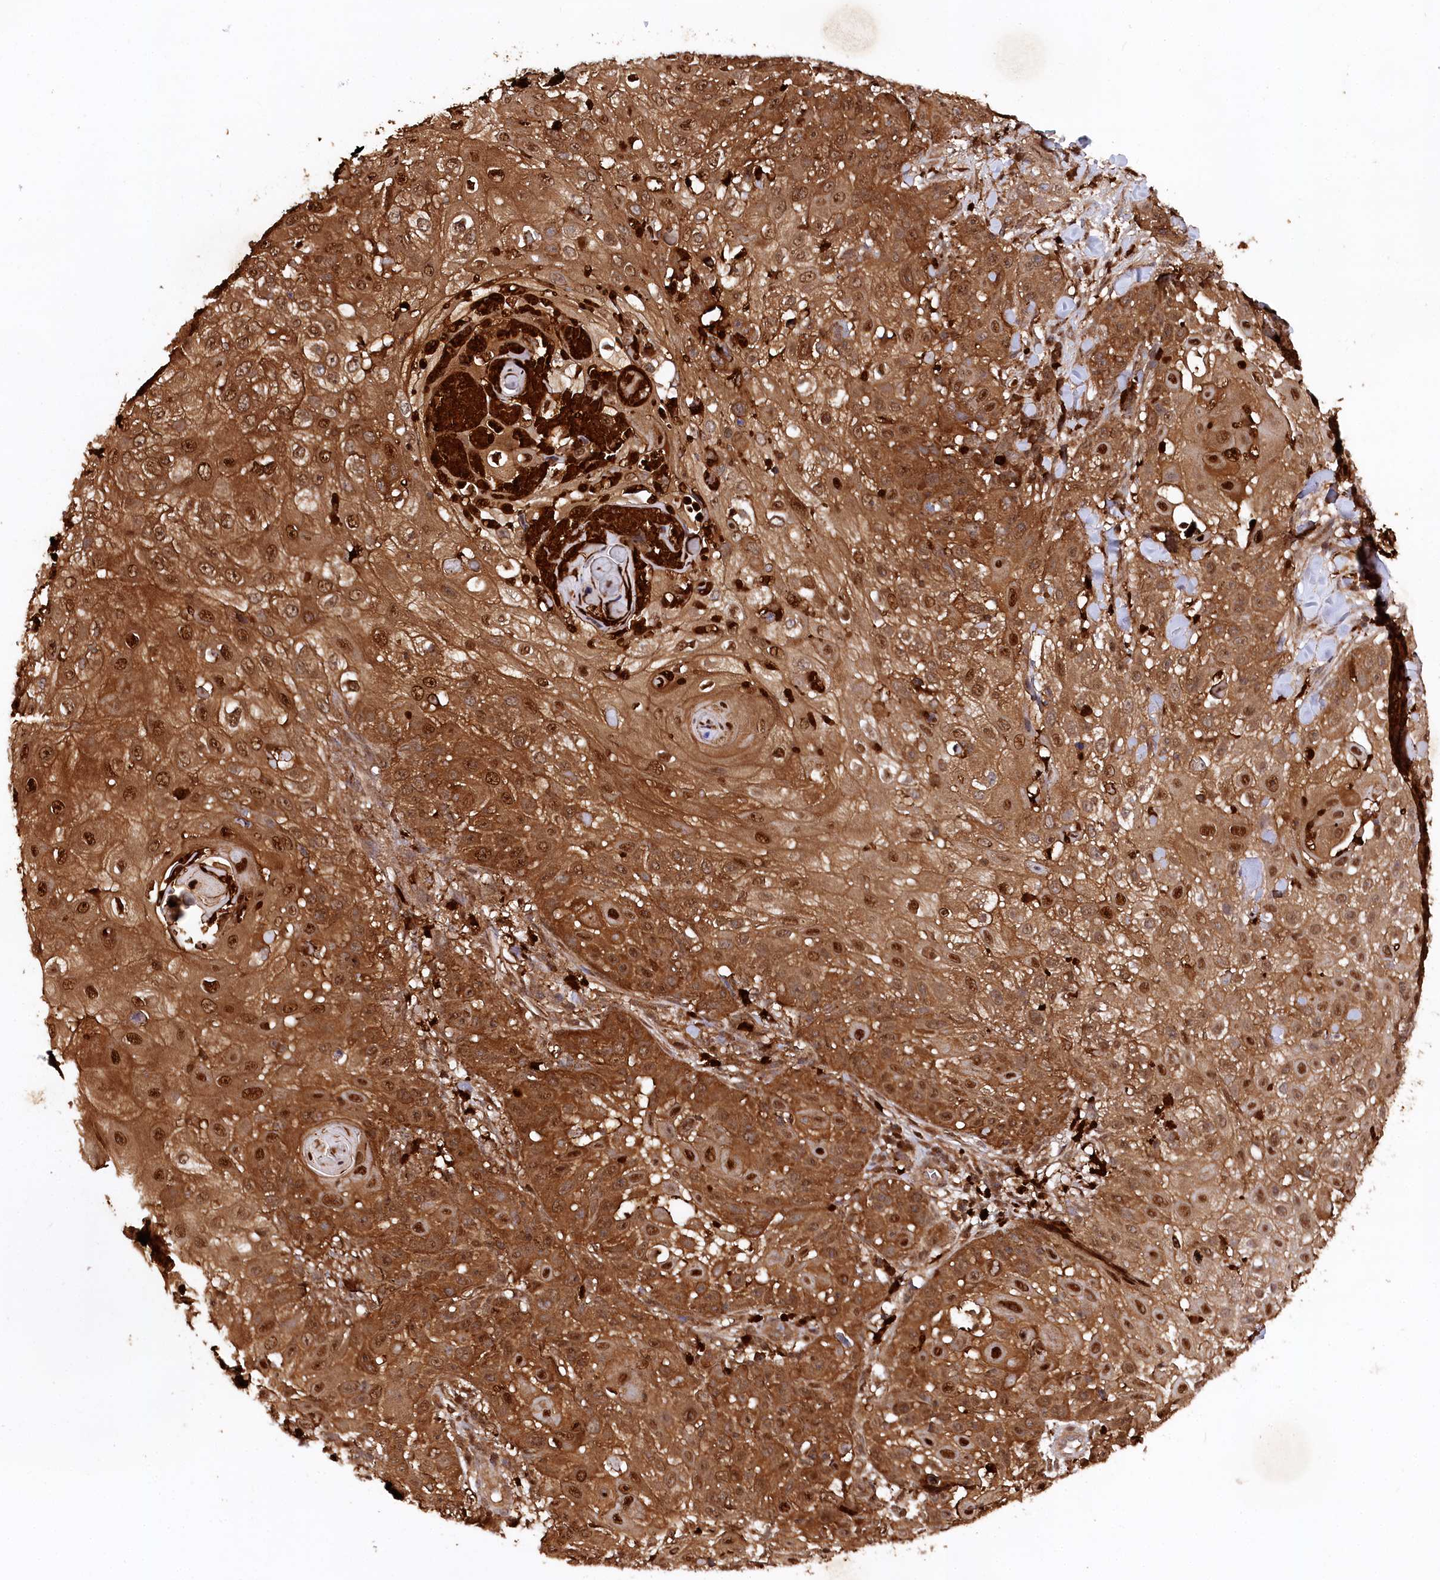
{"staining": {"intensity": "strong", "quantity": ">75%", "location": "cytoplasmic/membranous,nuclear"}, "tissue": "skin cancer", "cell_type": "Tumor cells", "image_type": "cancer", "snomed": [{"axis": "morphology", "description": "Squamous cell carcinoma, NOS"}, {"axis": "topography", "description": "Skin"}], "caption": "Brown immunohistochemical staining in human skin cancer reveals strong cytoplasmic/membranous and nuclear expression in about >75% of tumor cells.", "gene": "LSG1", "patient": {"sex": "female", "age": 44}}